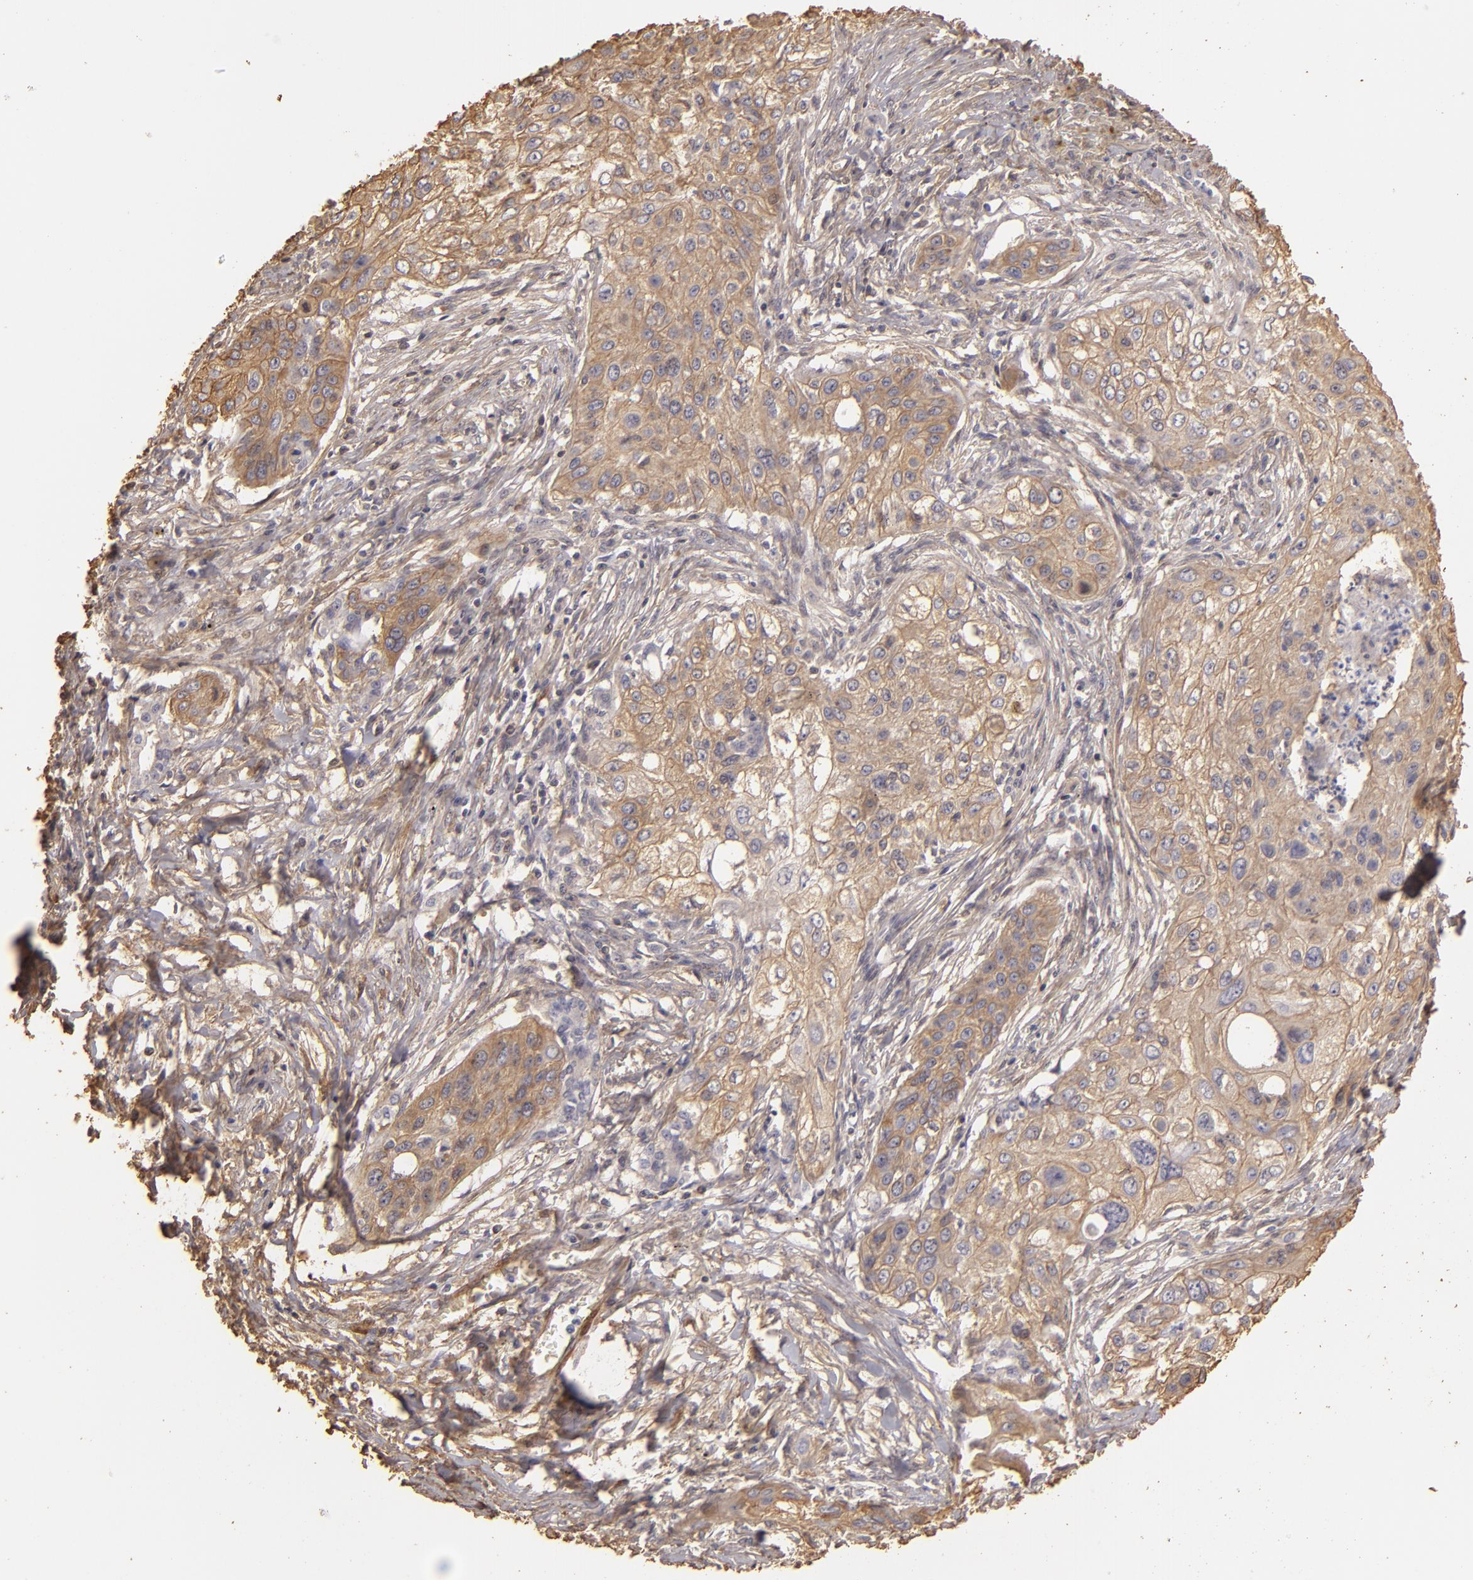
{"staining": {"intensity": "weak", "quantity": ">75%", "location": "cytoplasmic/membranous"}, "tissue": "lung cancer", "cell_type": "Tumor cells", "image_type": "cancer", "snomed": [{"axis": "morphology", "description": "Squamous cell carcinoma, NOS"}, {"axis": "topography", "description": "Lung"}], "caption": "Immunohistochemical staining of lung squamous cell carcinoma shows low levels of weak cytoplasmic/membranous staining in approximately >75% of tumor cells.", "gene": "HSPB6", "patient": {"sex": "male", "age": 71}}